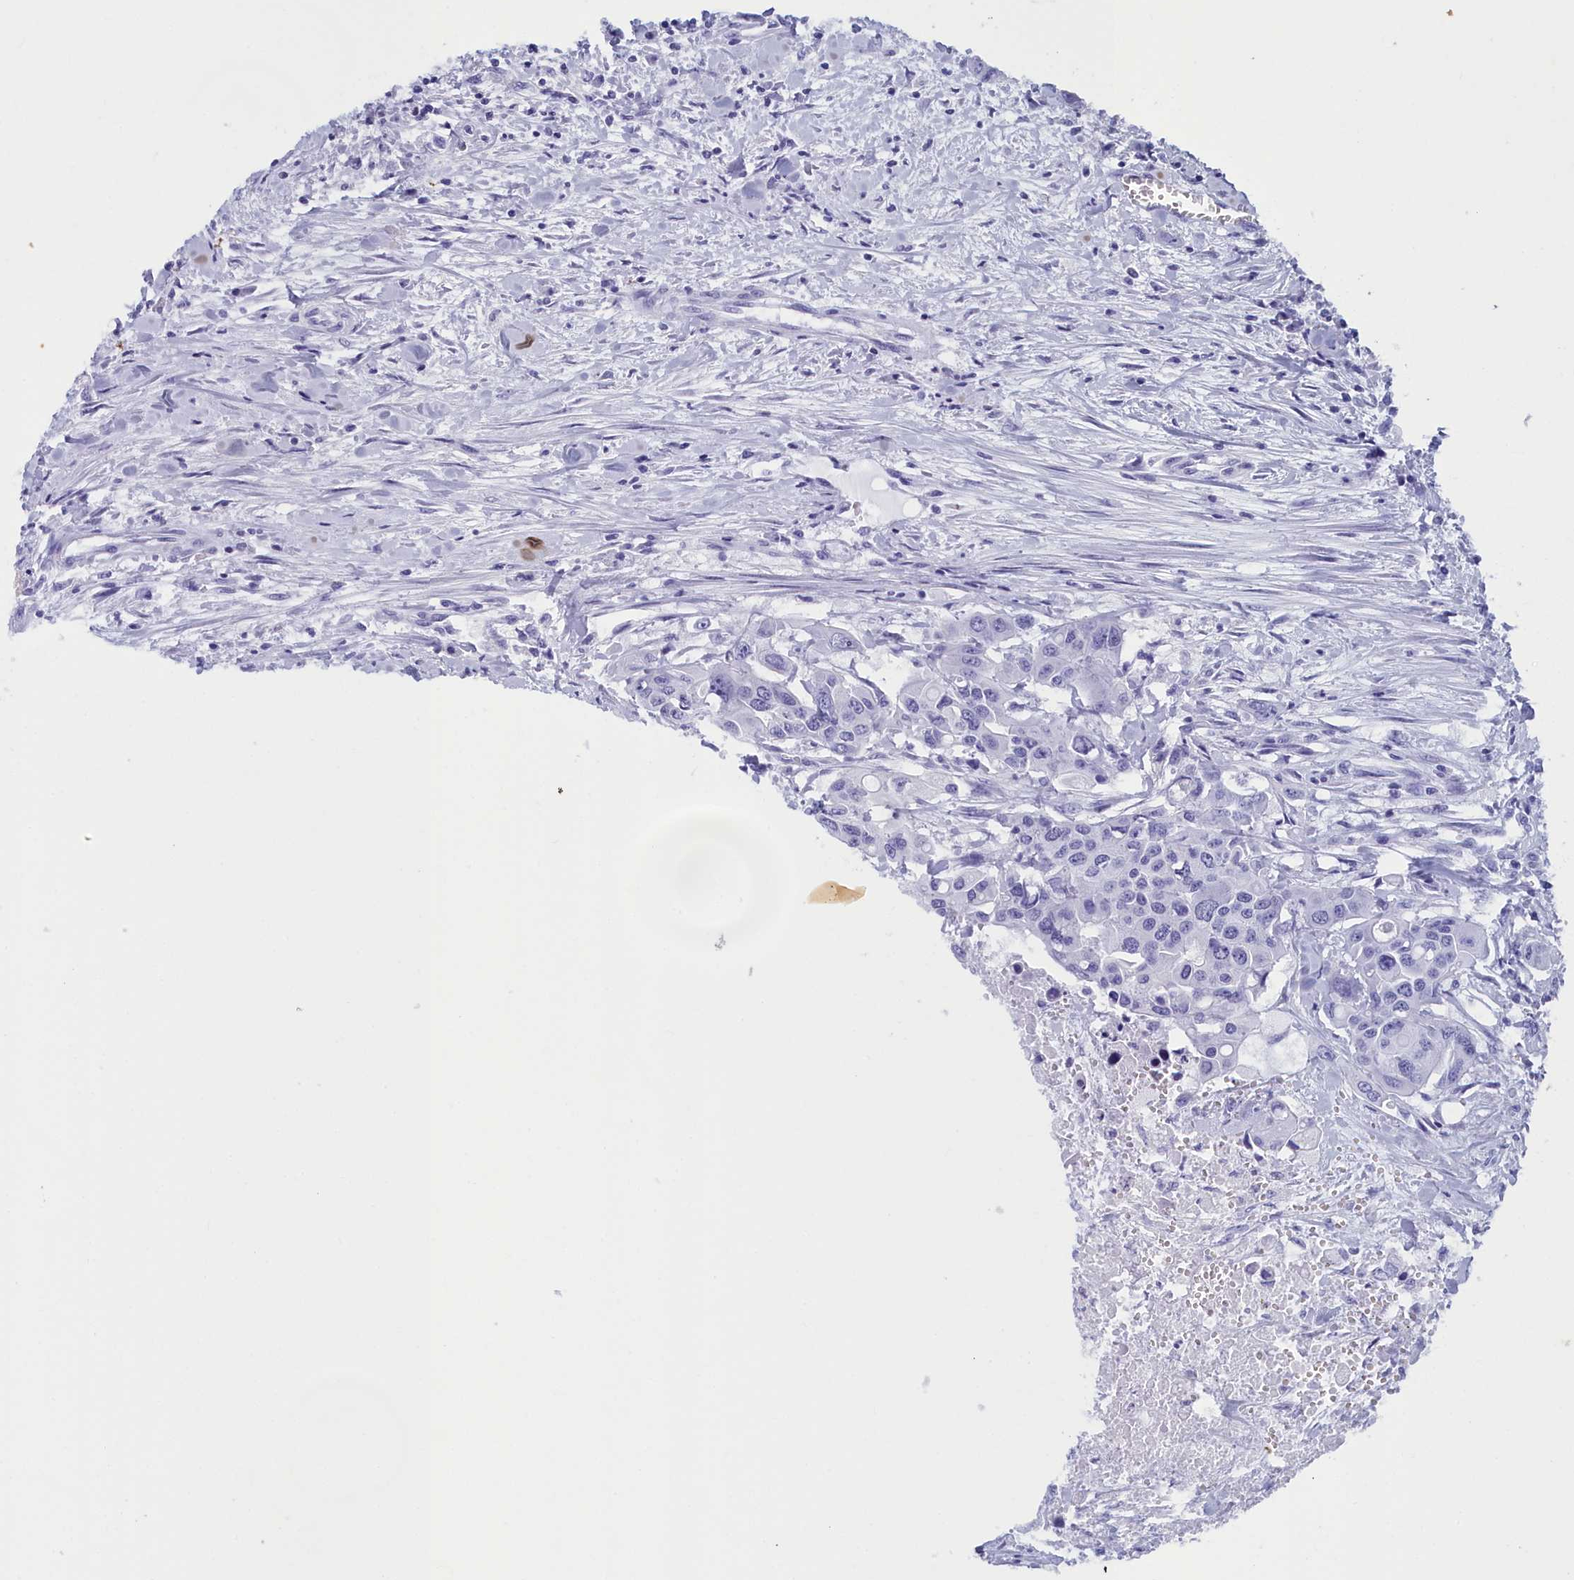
{"staining": {"intensity": "negative", "quantity": "none", "location": "none"}, "tissue": "colorectal cancer", "cell_type": "Tumor cells", "image_type": "cancer", "snomed": [{"axis": "morphology", "description": "Adenocarcinoma, NOS"}, {"axis": "topography", "description": "Colon"}], "caption": "The immunohistochemistry (IHC) image has no significant expression in tumor cells of colorectal cancer (adenocarcinoma) tissue.", "gene": "CCDC97", "patient": {"sex": "male", "age": 77}}